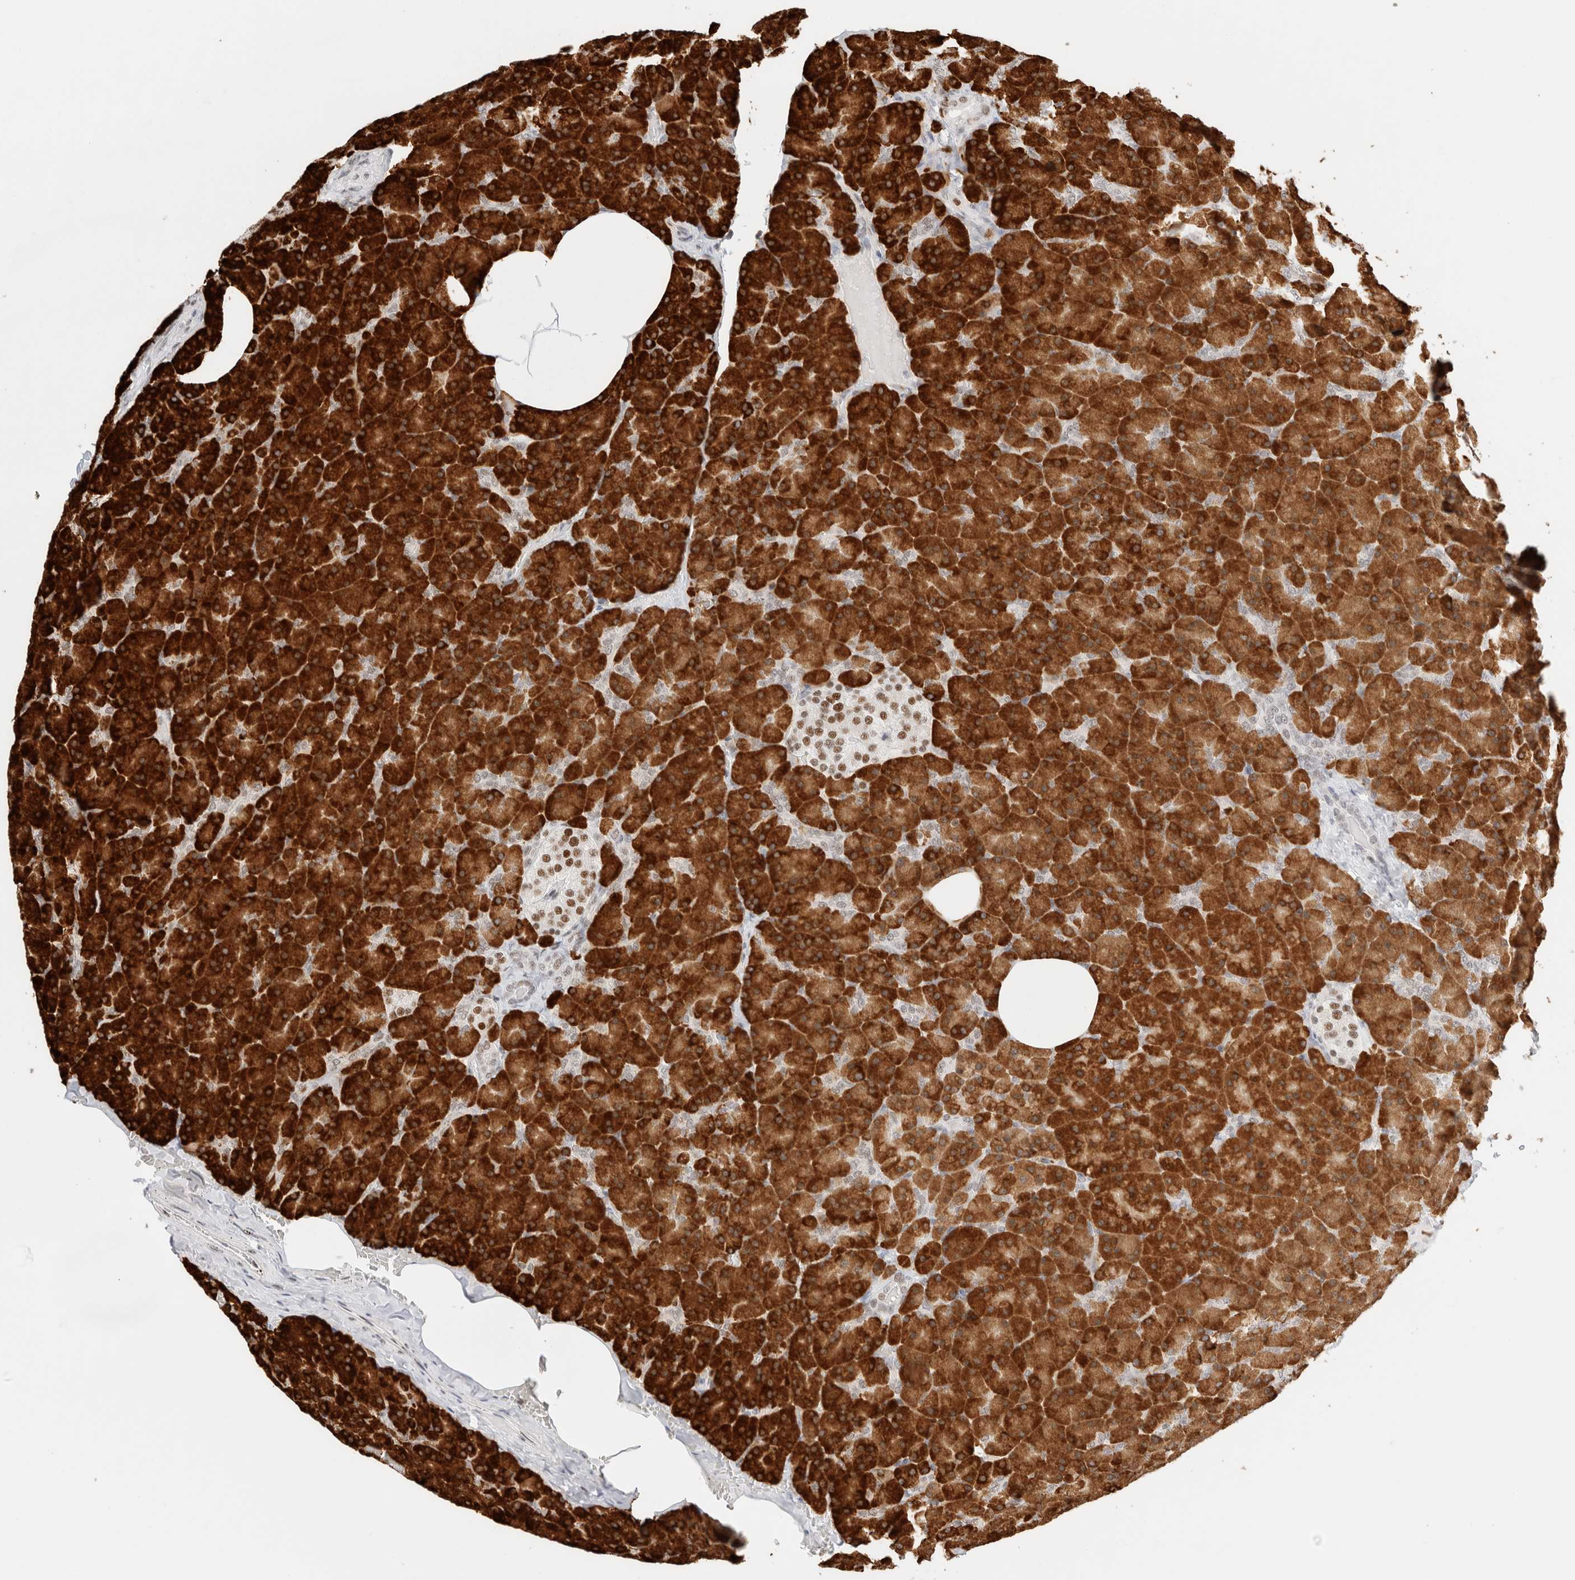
{"staining": {"intensity": "strong", "quantity": ">75%", "location": "cytoplasmic/membranous"}, "tissue": "pancreas", "cell_type": "Exocrine glandular cells", "image_type": "normal", "snomed": [{"axis": "morphology", "description": "Normal tissue, NOS"}, {"axis": "topography", "description": "Pancreas"}], "caption": "This histopathology image demonstrates immunohistochemistry (IHC) staining of unremarkable human pancreas, with high strong cytoplasmic/membranous positivity in about >75% of exocrine glandular cells.", "gene": "ZNF282", "patient": {"sex": "female", "age": 35}}